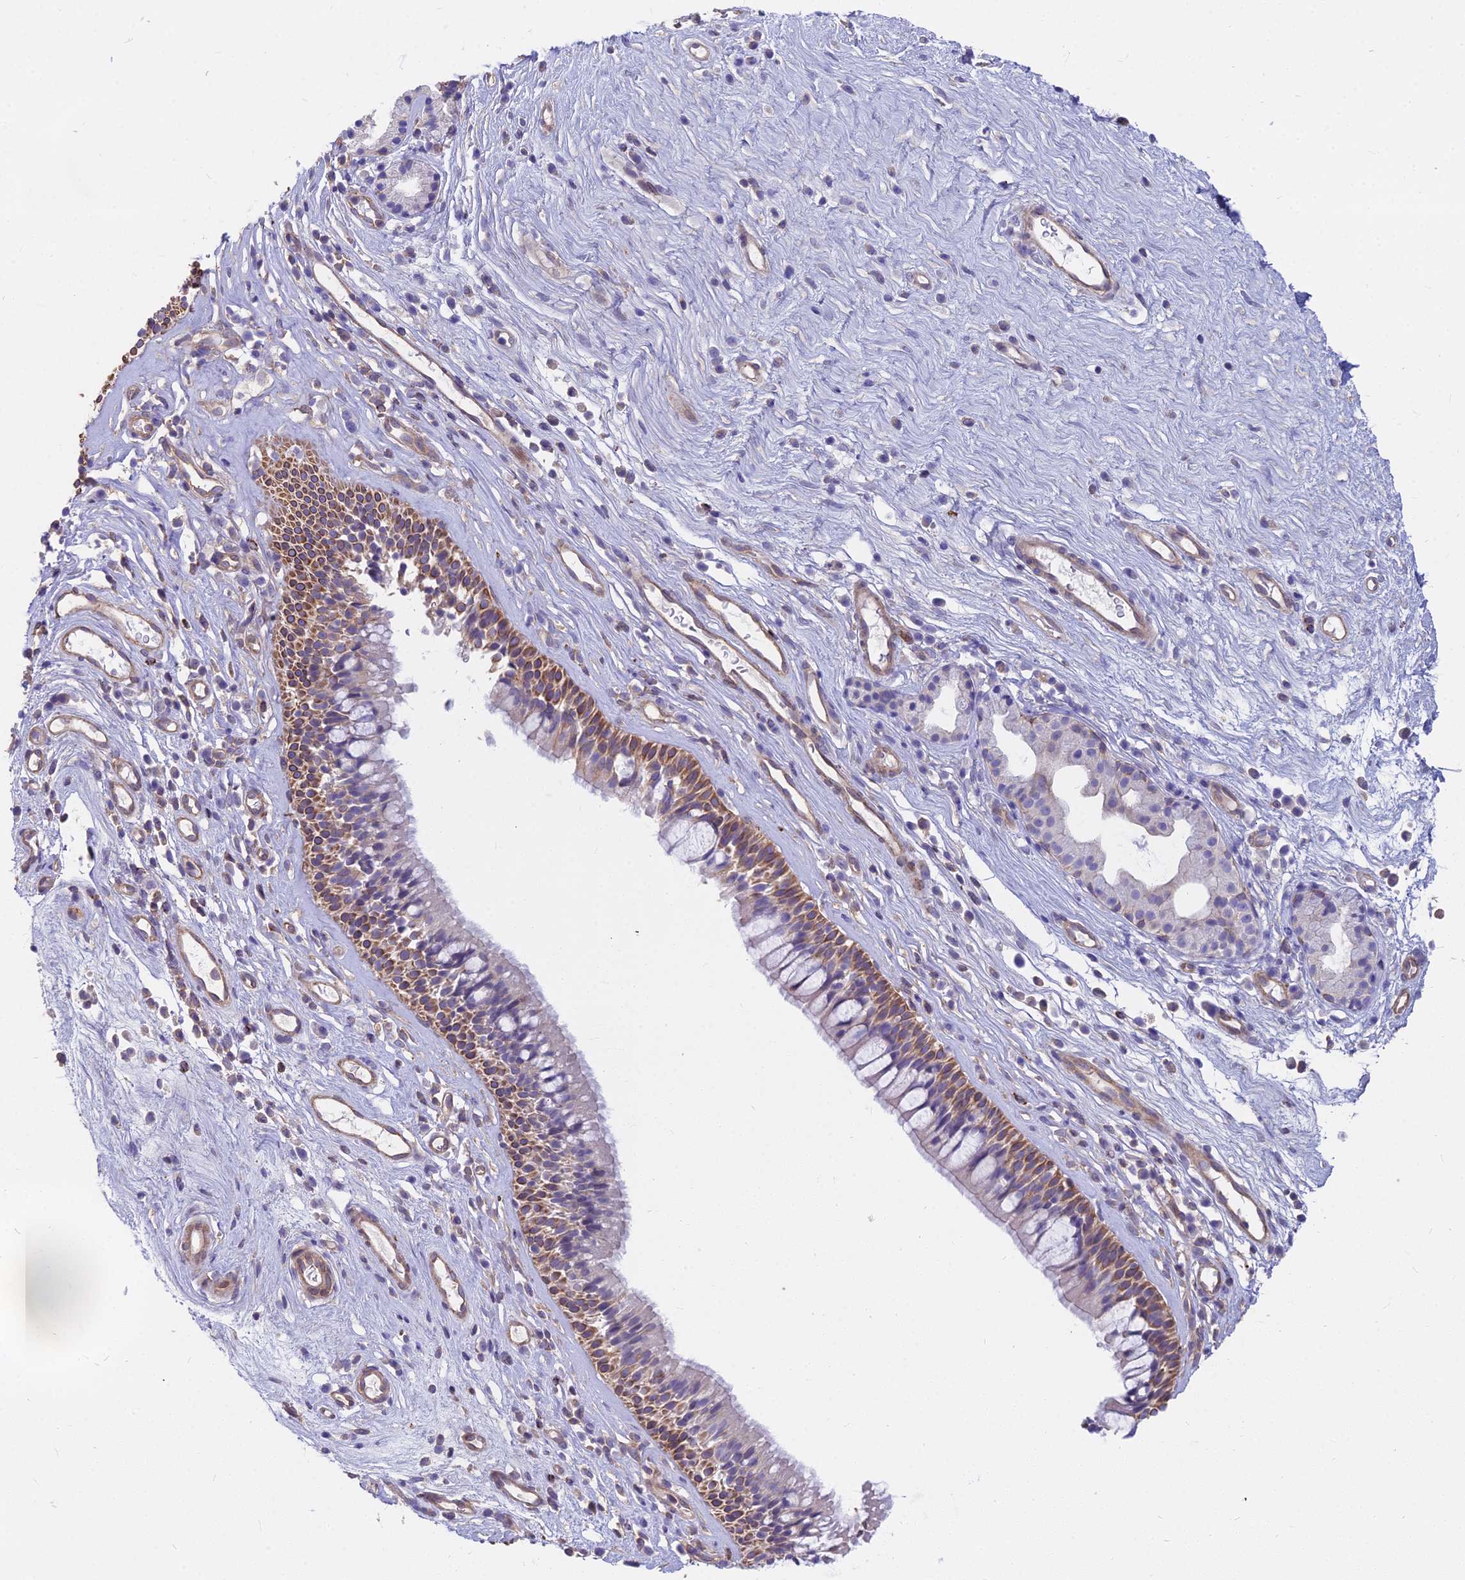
{"staining": {"intensity": "moderate", "quantity": ">75%", "location": "cytoplasmic/membranous"}, "tissue": "nasopharynx", "cell_type": "Respiratory epithelial cells", "image_type": "normal", "snomed": [{"axis": "morphology", "description": "Normal tissue, NOS"}, {"axis": "morphology", "description": "Inflammation, NOS"}, {"axis": "morphology", "description": "Malignant melanoma, Metastatic site"}, {"axis": "topography", "description": "Nasopharynx"}], "caption": "A high-resolution photomicrograph shows immunohistochemistry (IHC) staining of normal nasopharynx, which displays moderate cytoplasmic/membranous expression in about >75% of respiratory epithelial cells. (DAB (3,3'-diaminobenzidine) = brown stain, brightfield microscopy at high magnification).", "gene": "HLA", "patient": {"sex": "male", "age": 70}}